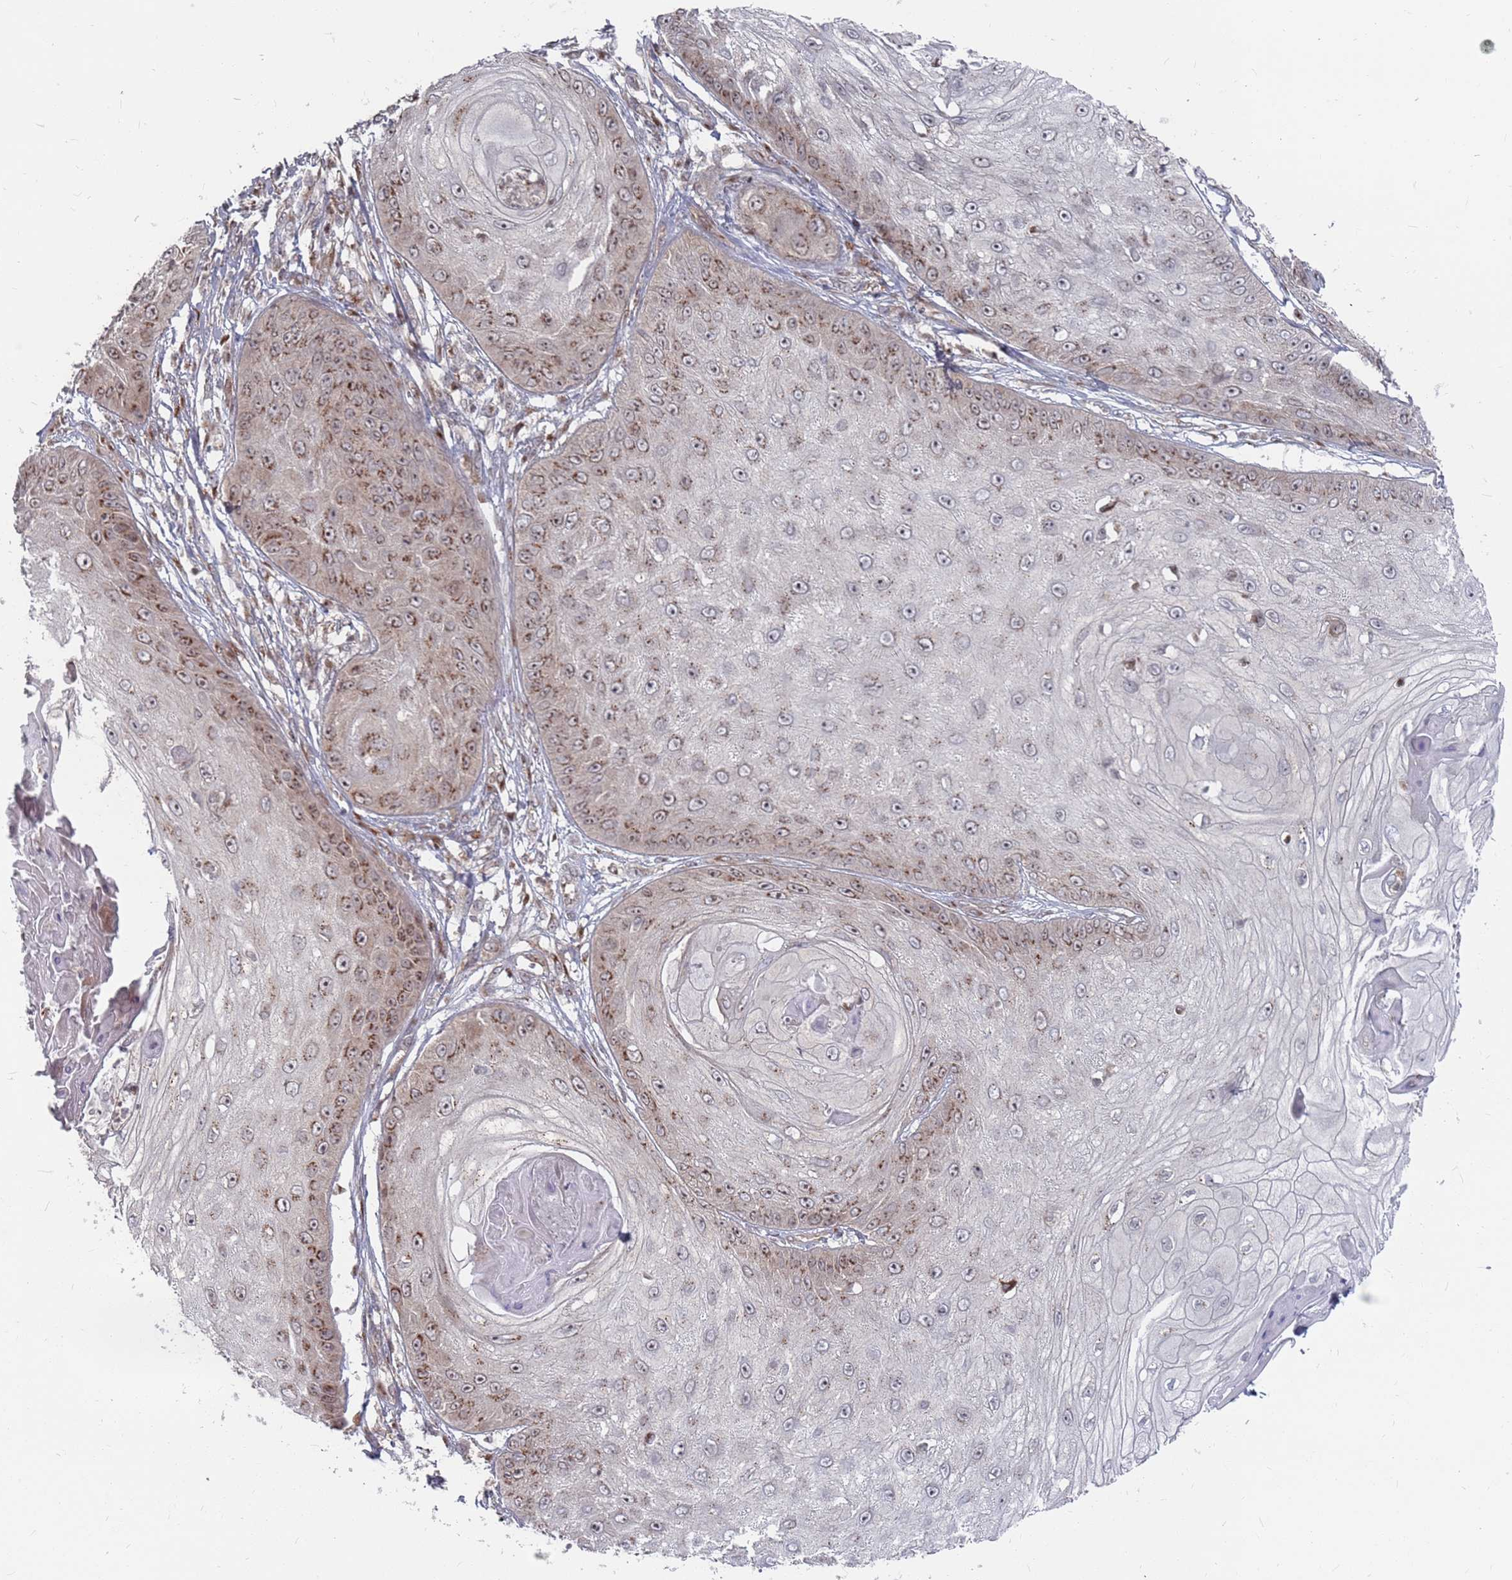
{"staining": {"intensity": "moderate", "quantity": "25%-75%", "location": "cytoplasmic/membranous"}, "tissue": "skin cancer", "cell_type": "Tumor cells", "image_type": "cancer", "snomed": [{"axis": "morphology", "description": "Squamous cell carcinoma, NOS"}, {"axis": "topography", "description": "Skin"}], "caption": "Immunohistochemistry (IHC) staining of squamous cell carcinoma (skin), which shows medium levels of moderate cytoplasmic/membranous expression in about 25%-75% of tumor cells indicating moderate cytoplasmic/membranous protein staining. The staining was performed using DAB (3,3'-diaminobenzidine) (brown) for protein detection and nuclei were counterstained in hematoxylin (blue).", "gene": "FMO4", "patient": {"sex": "male", "age": 70}}